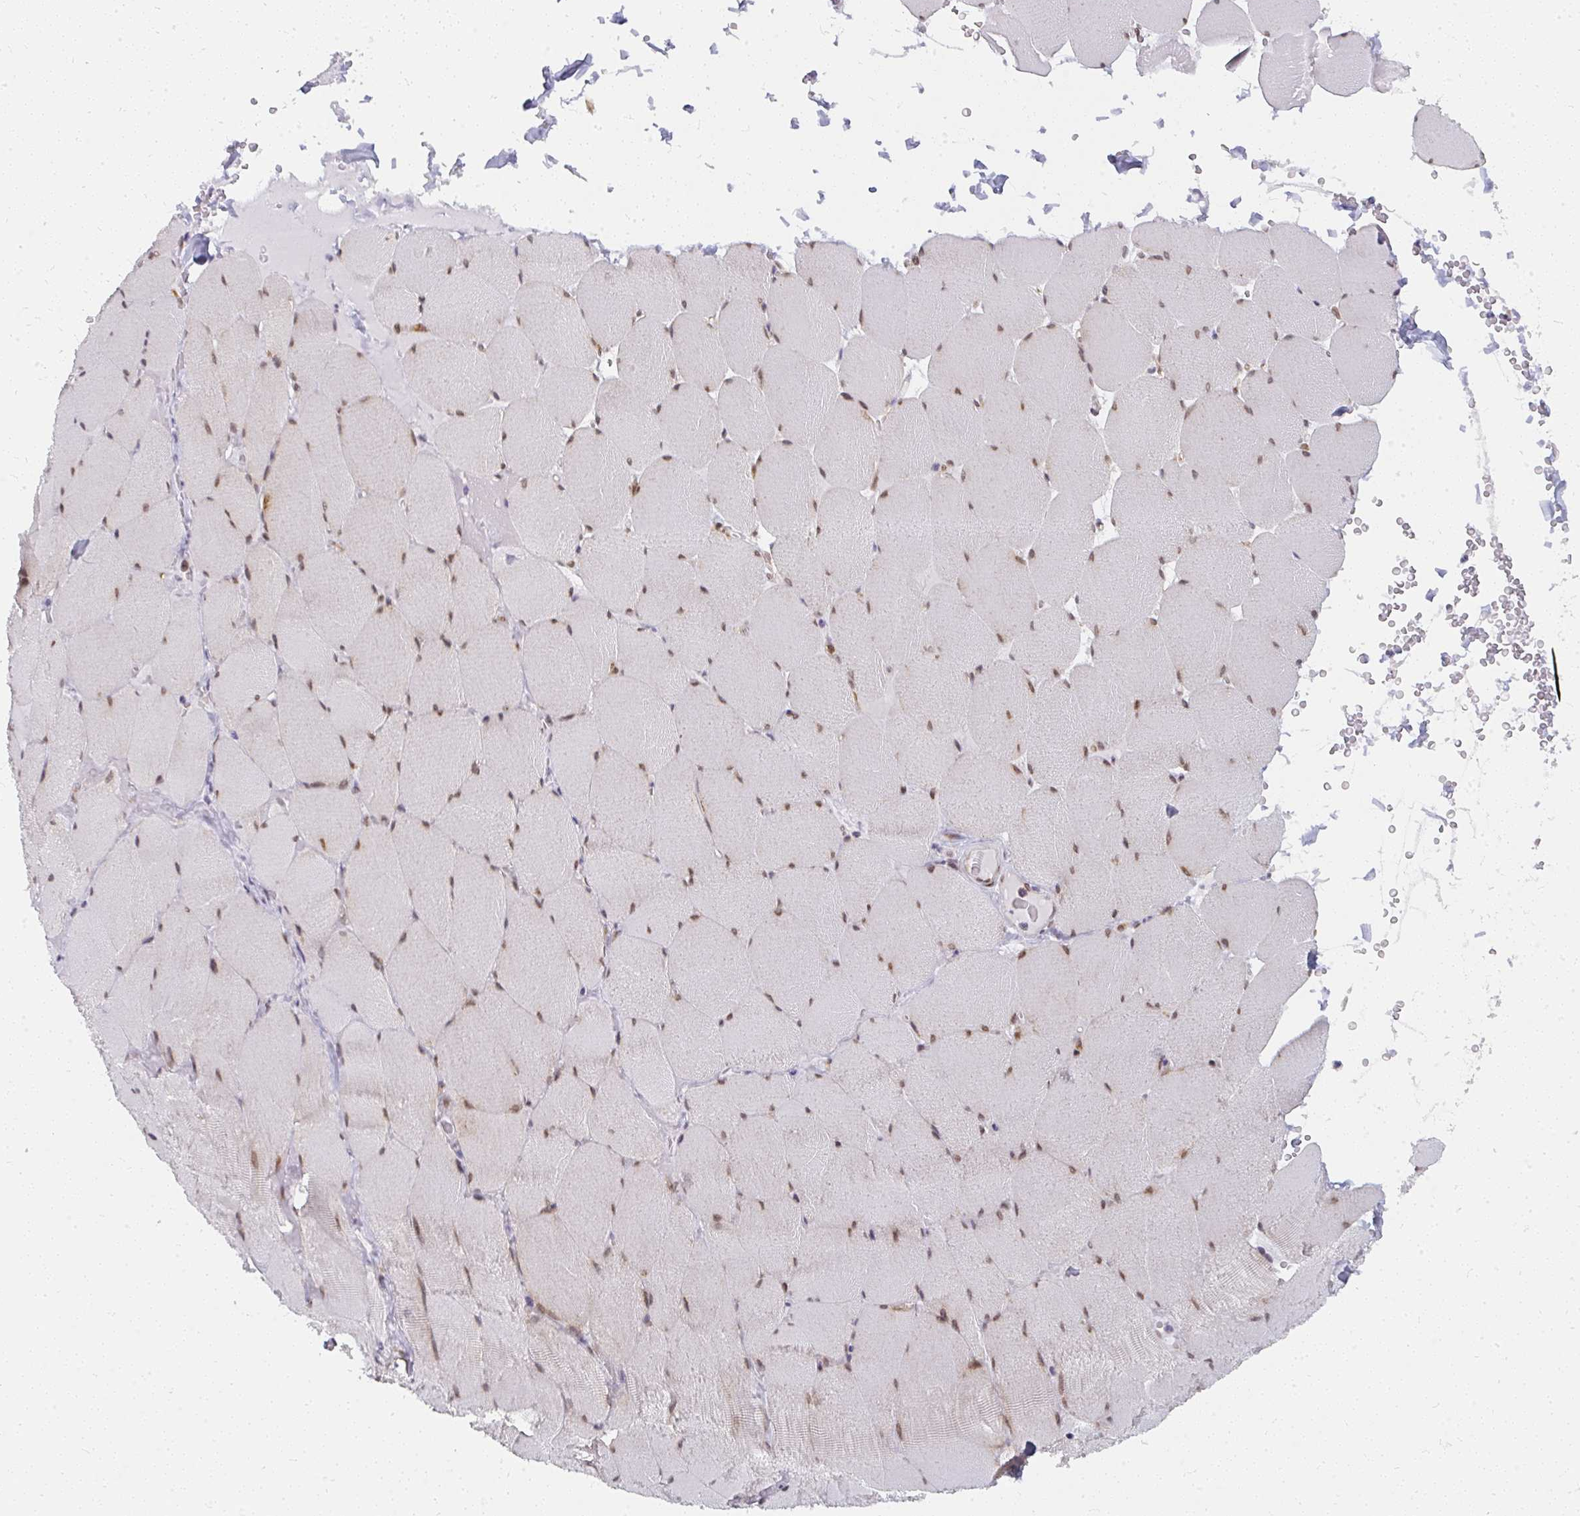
{"staining": {"intensity": "moderate", "quantity": "25%-75%", "location": "nuclear"}, "tissue": "skeletal muscle", "cell_type": "Myocytes", "image_type": "normal", "snomed": [{"axis": "morphology", "description": "Normal tissue, NOS"}, {"axis": "topography", "description": "Skeletal muscle"}, {"axis": "topography", "description": "Head-Neck"}], "caption": "Normal skeletal muscle shows moderate nuclear positivity in about 25%-75% of myocytes, visualized by immunohistochemistry. (Stains: DAB in brown, nuclei in blue, Microscopy: brightfield microscopy at high magnification).", "gene": "SYNCRIP", "patient": {"sex": "male", "age": 66}}